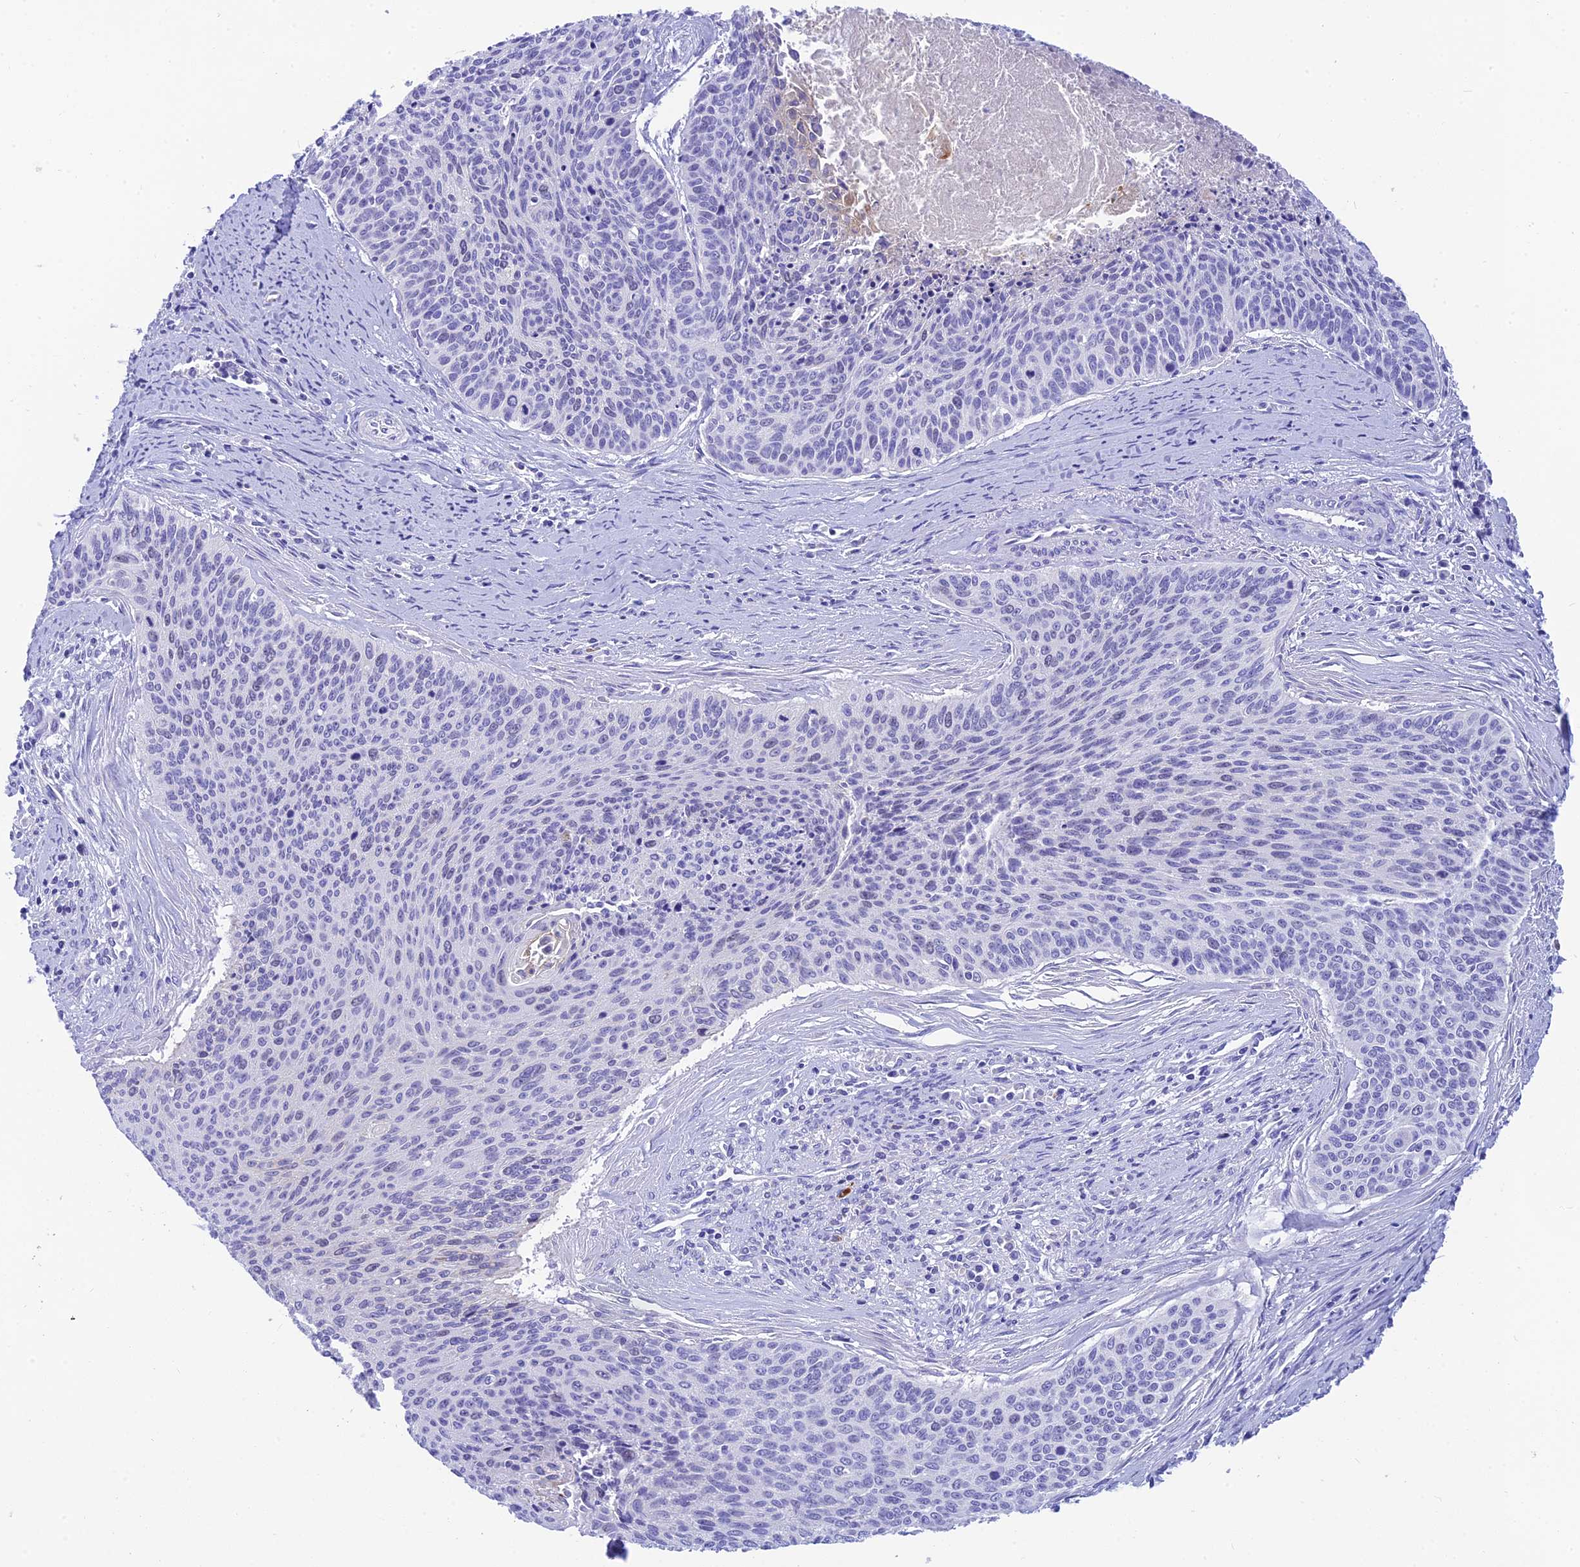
{"staining": {"intensity": "negative", "quantity": "none", "location": "none"}, "tissue": "cervical cancer", "cell_type": "Tumor cells", "image_type": "cancer", "snomed": [{"axis": "morphology", "description": "Squamous cell carcinoma, NOS"}, {"axis": "topography", "description": "Cervix"}], "caption": "Tumor cells are negative for protein expression in human cervical cancer (squamous cell carcinoma).", "gene": "KDELR3", "patient": {"sex": "female", "age": 55}}